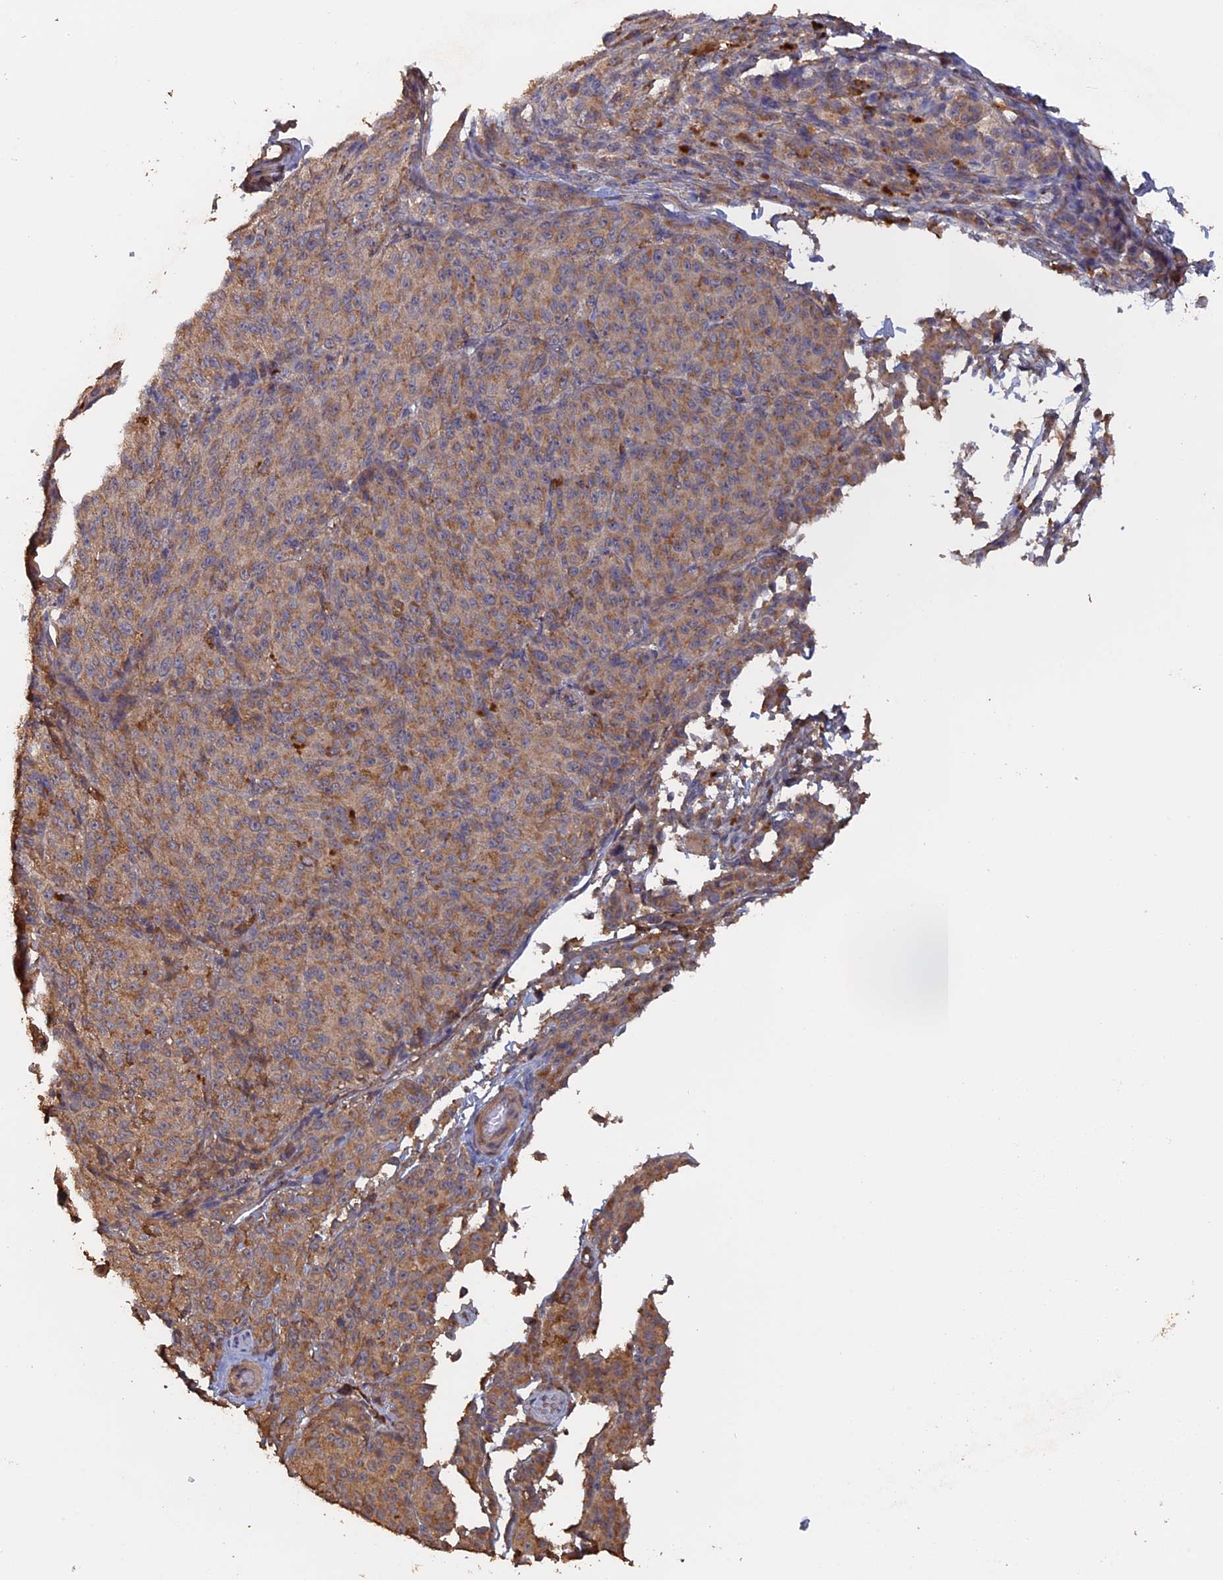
{"staining": {"intensity": "weak", "quantity": ">75%", "location": "cytoplasmic/membranous"}, "tissue": "melanoma", "cell_type": "Tumor cells", "image_type": "cancer", "snomed": [{"axis": "morphology", "description": "Malignant melanoma, NOS"}, {"axis": "topography", "description": "Skin"}], "caption": "Weak cytoplasmic/membranous protein positivity is appreciated in approximately >75% of tumor cells in melanoma.", "gene": "PIGQ", "patient": {"sex": "female", "age": 52}}